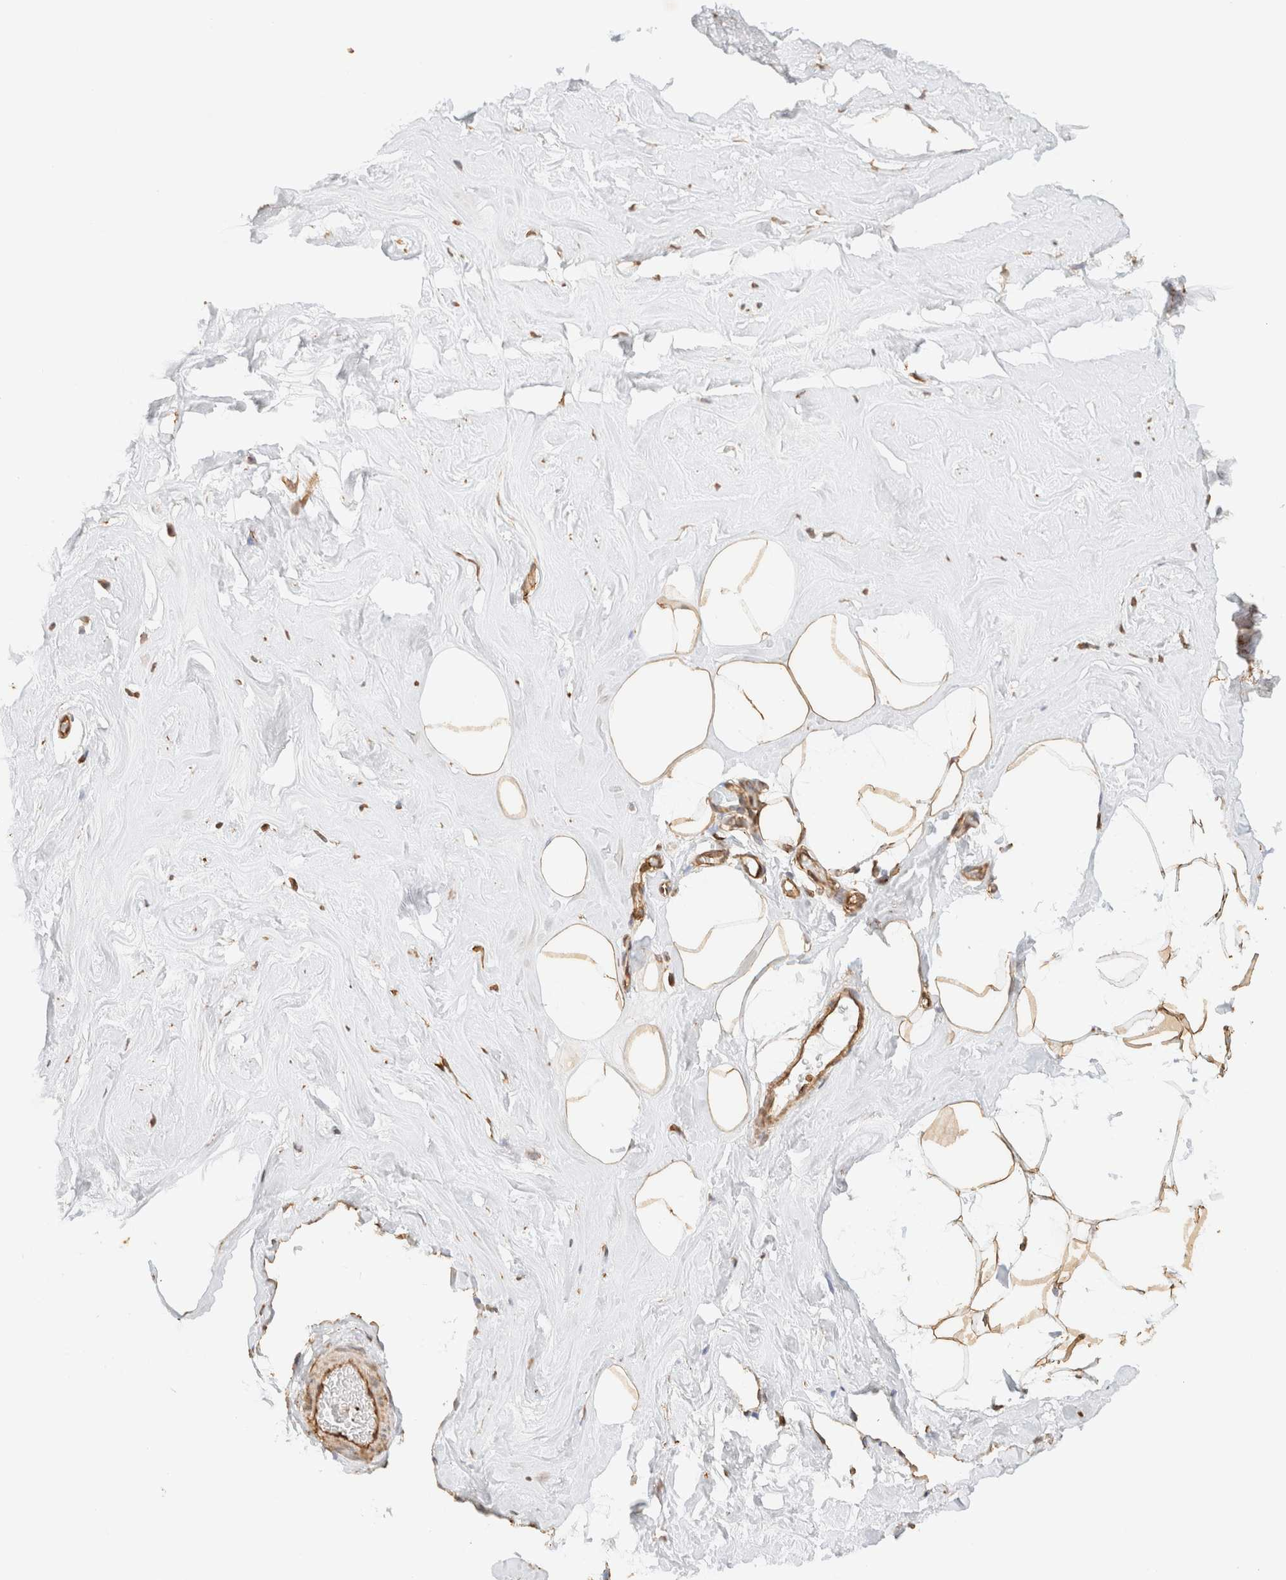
{"staining": {"intensity": "strong", "quantity": ">75%", "location": "cytoplasmic/membranous"}, "tissue": "adipose tissue", "cell_type": "Adipocytes", "image_type": "normal", "snomed": [{"axis": "morphology", "description": "Normal tissue, NOS"}, {"axis": "morphology", "description": "Fibrosis, NOS"}, {"axis": "topography", "description": "Breast"}, {"axis": "topography", "description": "Adipose tissue"}], "caption": "Immunohistochemistry (IHC) of normal human adipose tissue exhibits high levels of strong cytoplasmic/membranous positivity in approximately >75% of adipocytes. (DAB IHC, brown staining for protein, blue staining for nuclei).", "gene": "ARID5A", "patient": {"sex": "female", "age": 39}}